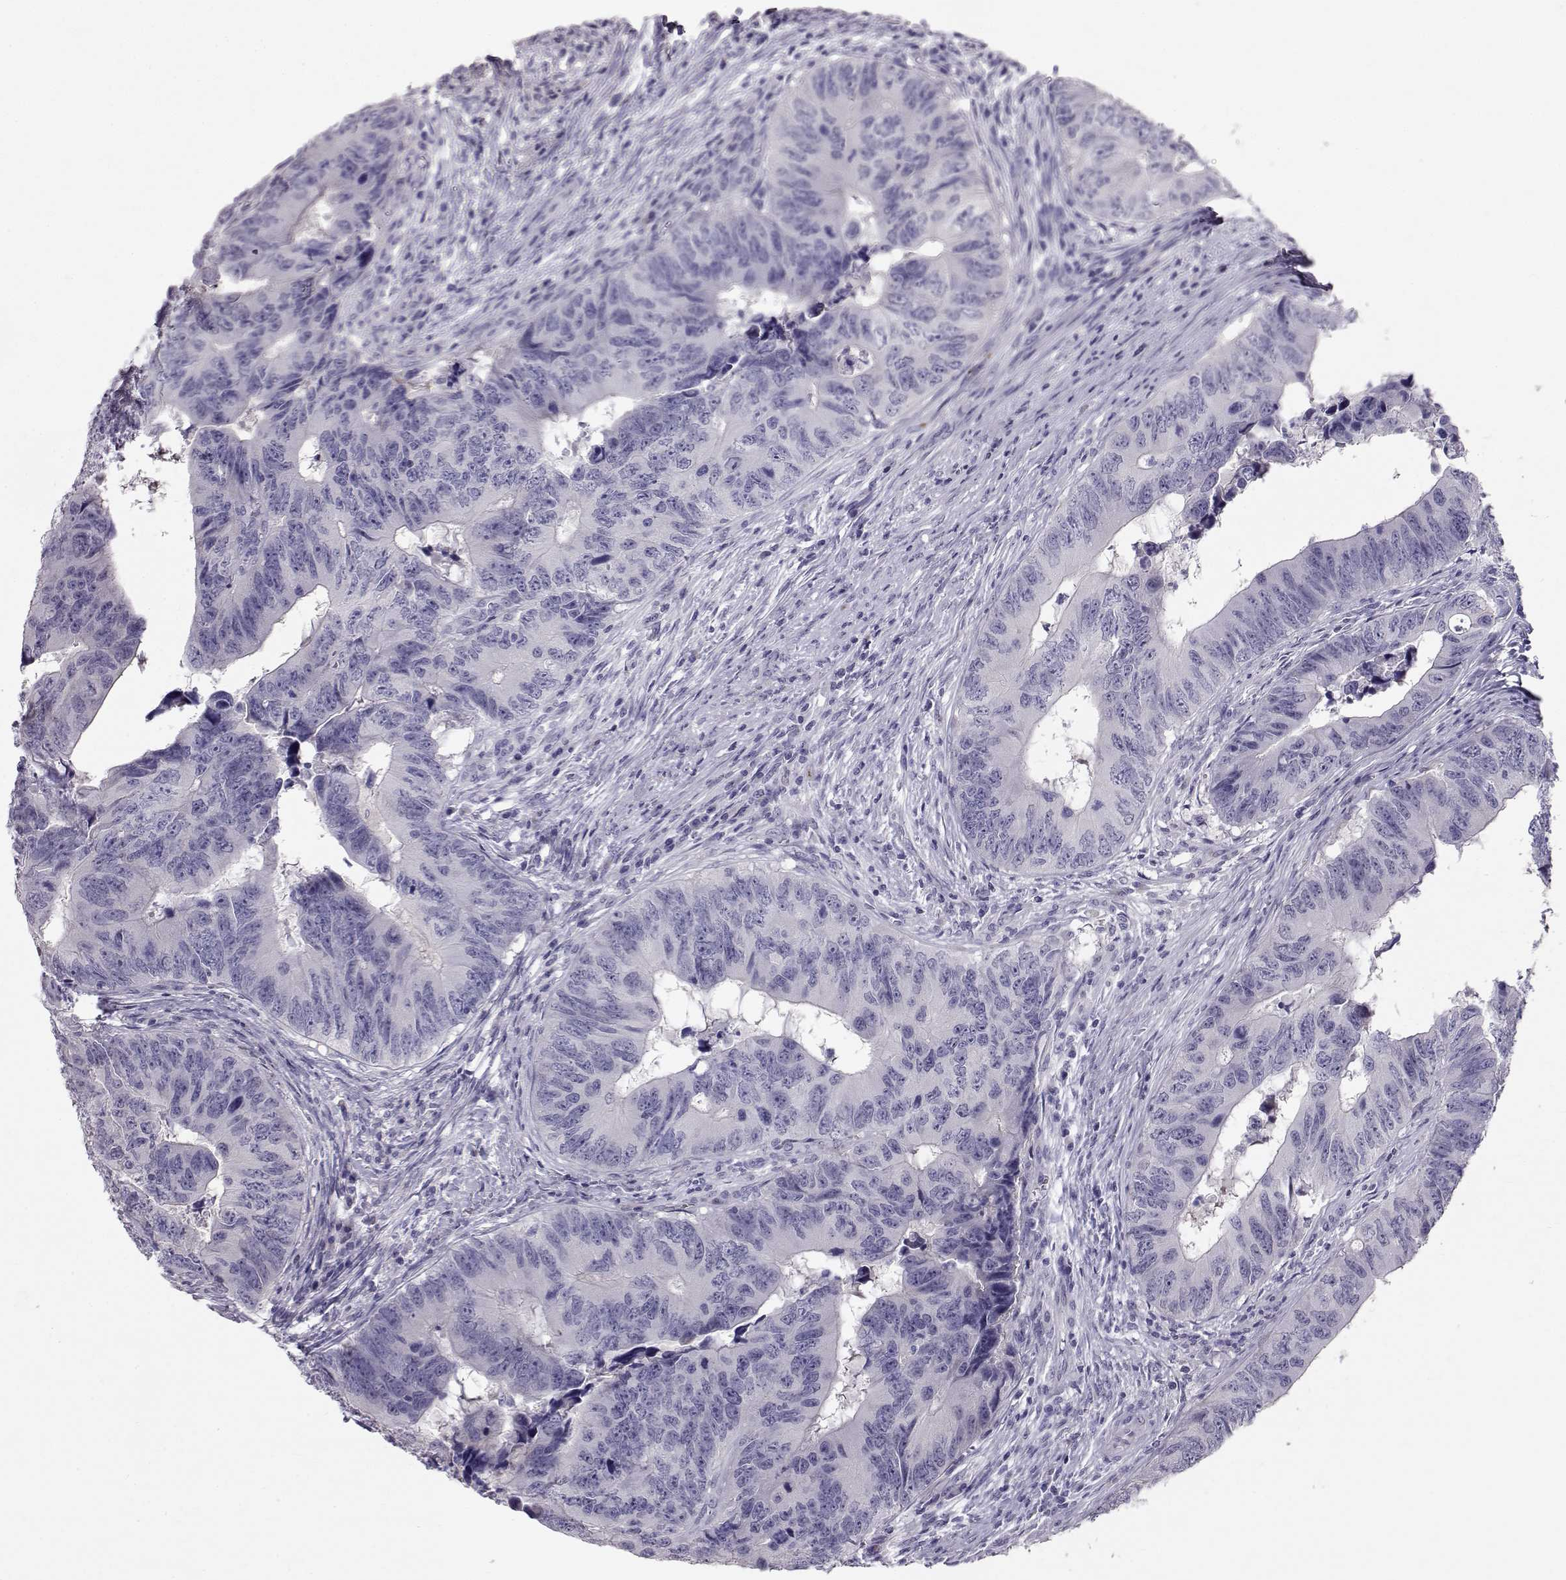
{"staining": {"intensity": "negative", "quantity": "none", "location": "none"}, "tissue": "colorectal cancer", "cell_type": "Tumor cells", "image_type": "cancer", "snomed": [{"axis": "morphology", "description": "Adenocarcinoma, NOS"}, {"axis": "topography", "description": "Colon"}], "caption": "Image shows no significant protein expression in tumor cells of adenocarcinoma (colorectal).", "gene": "RD3", "patient": {"sex": "female", "age": 82}}